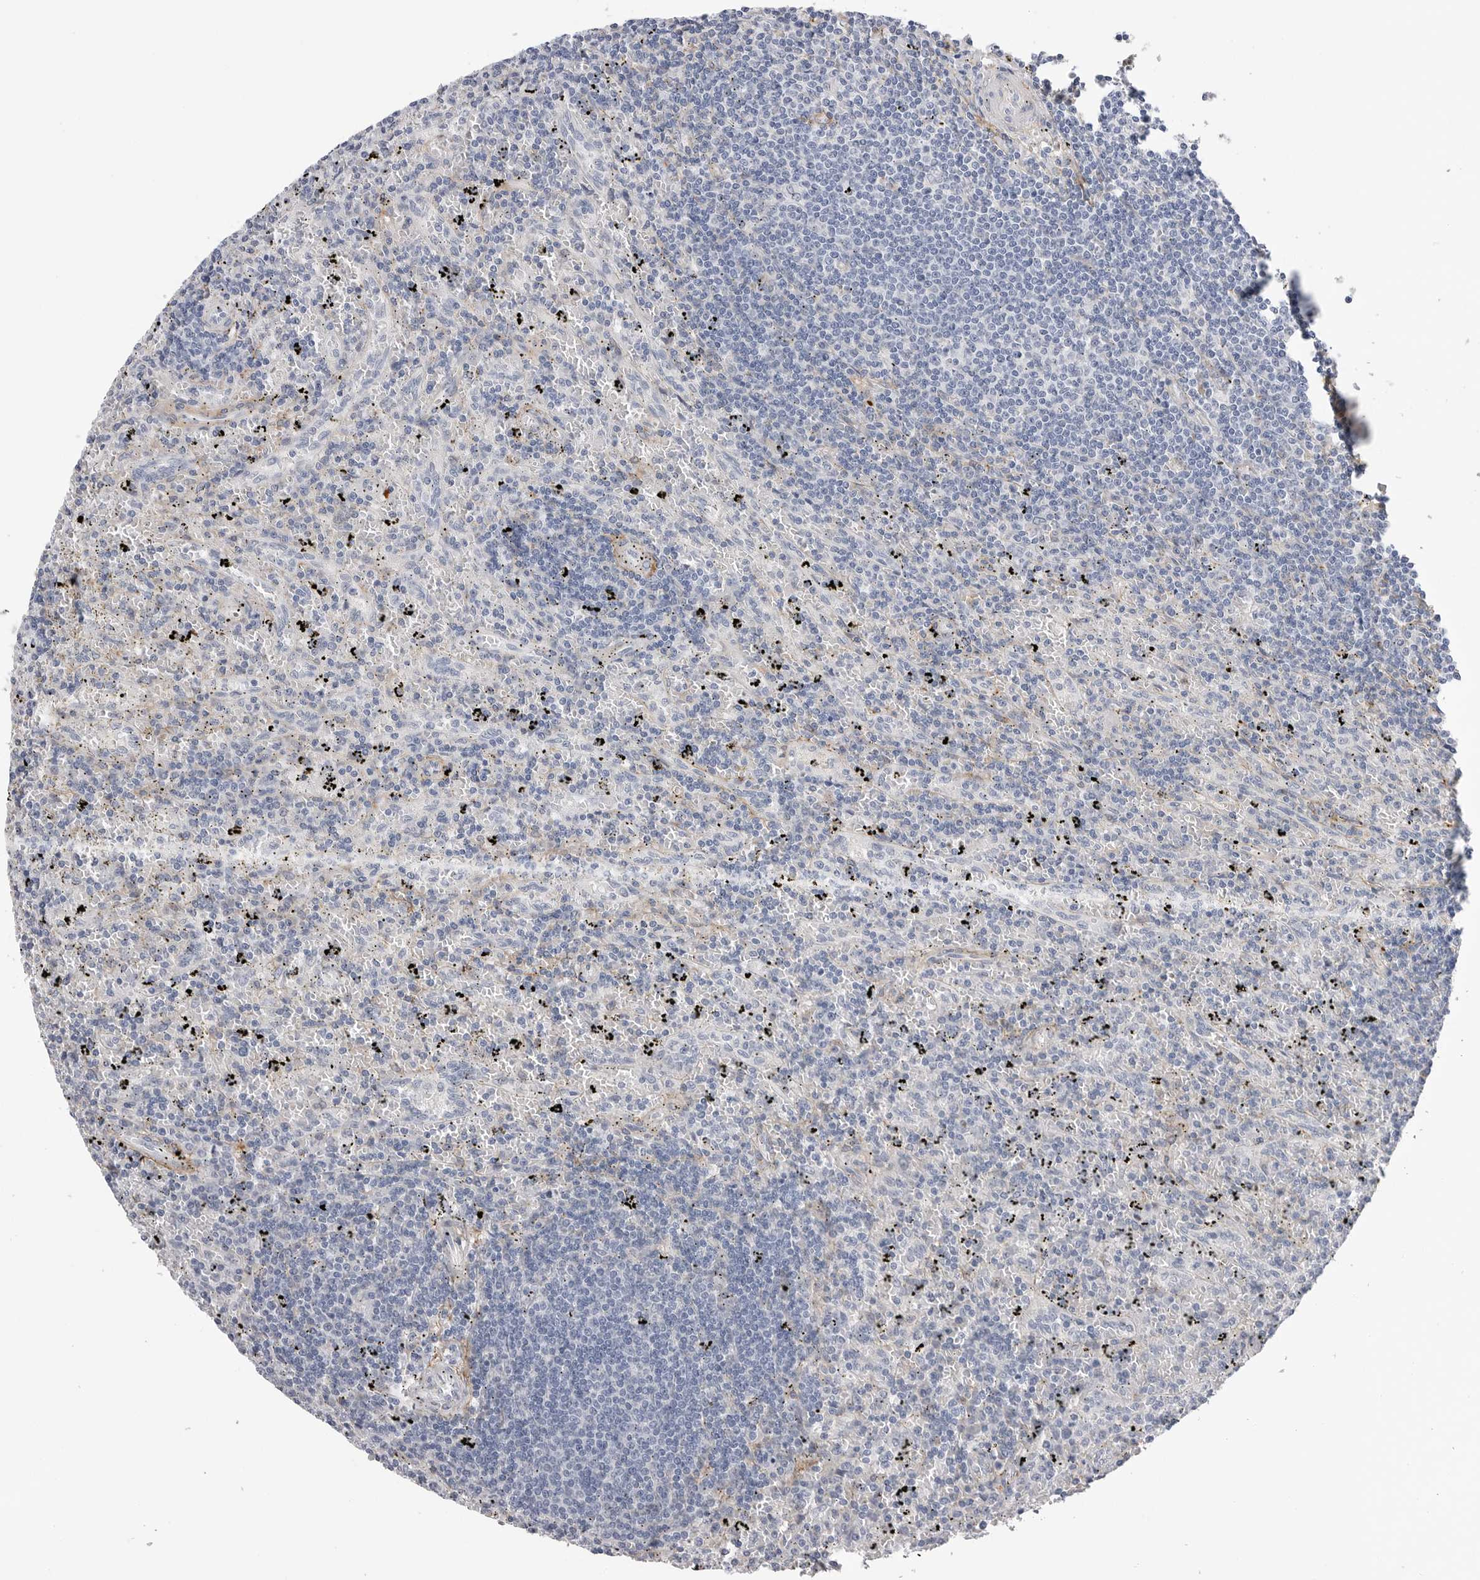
{"staining": {"intensity": "negative", "quantity": "none", "location": "none"}, "tissue": "lymphoma", "cell_type": "Tumor cells", "image_type": "cancer", "snomed": [{"axis": "morphology", "description": "Malignant lymphoma, non-Hodgkin's type, Low grade"}, {"axis": "topography", "description": "Spleen"}], "caption": "A photomicrograph of human malignant lymphoma, non-Hodgkin's type (low-grade) is negative for staining in tumor cells. (Stains: DAB immunohistochemistry with hematoxylin counter stain, Microscopy: brightfield microscopy at high magnification).", "gene": "AKAP12", "patient": {"sex": "male", "age": 76}}